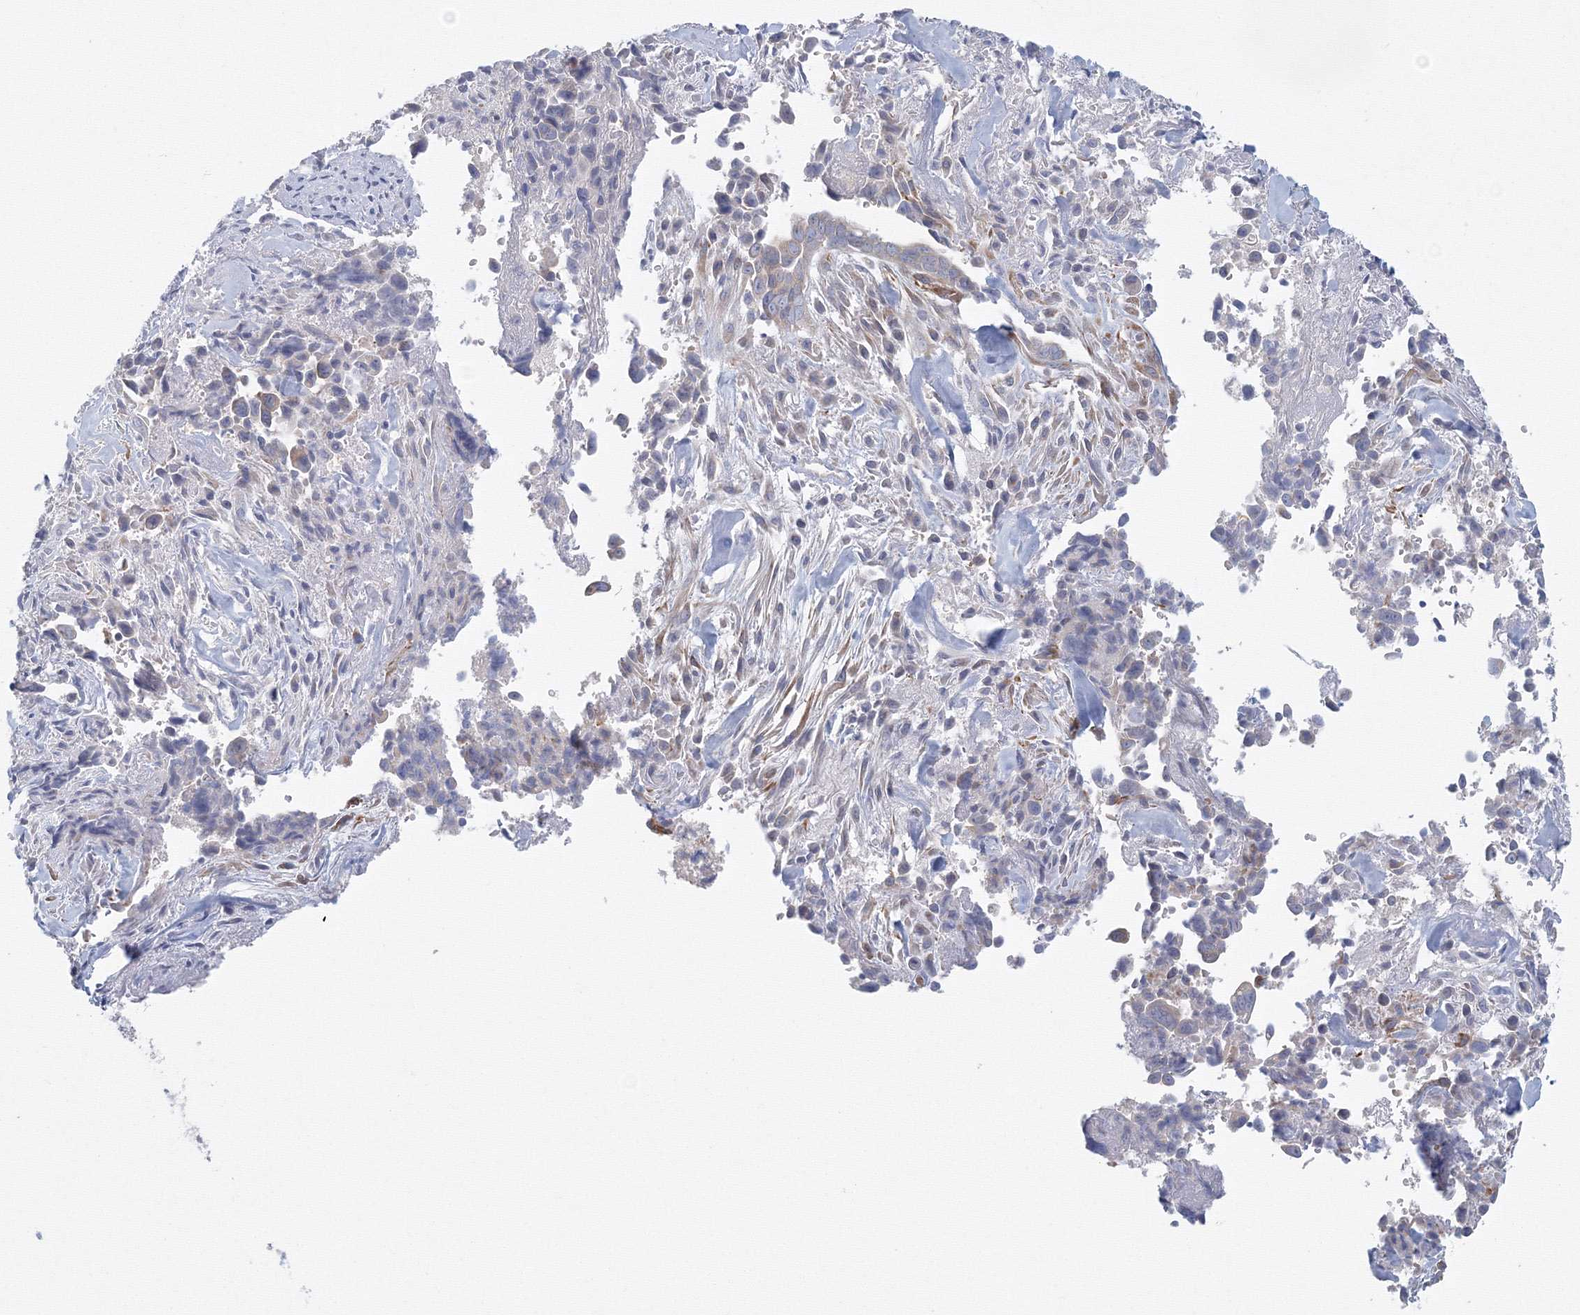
{"staining": {"intensity": "weak", "quantity": "<25%", "location": "cytoplasmic/membranous"}, "tissue": "liver cancer", "cell_type": "Tumor cells", "image_type": "cancer", "snomed": [{"axis": "morphology", "description": "Cholangiocarcinoma"}, {"axis": "topography", "description": "Liver"}], "caption": "A micrograph of human cholangiocarcinoma (liver) is negative for staining in tumor cells.", "gene": "TACC2", "patient": {"sex": "female", "age": 79}}